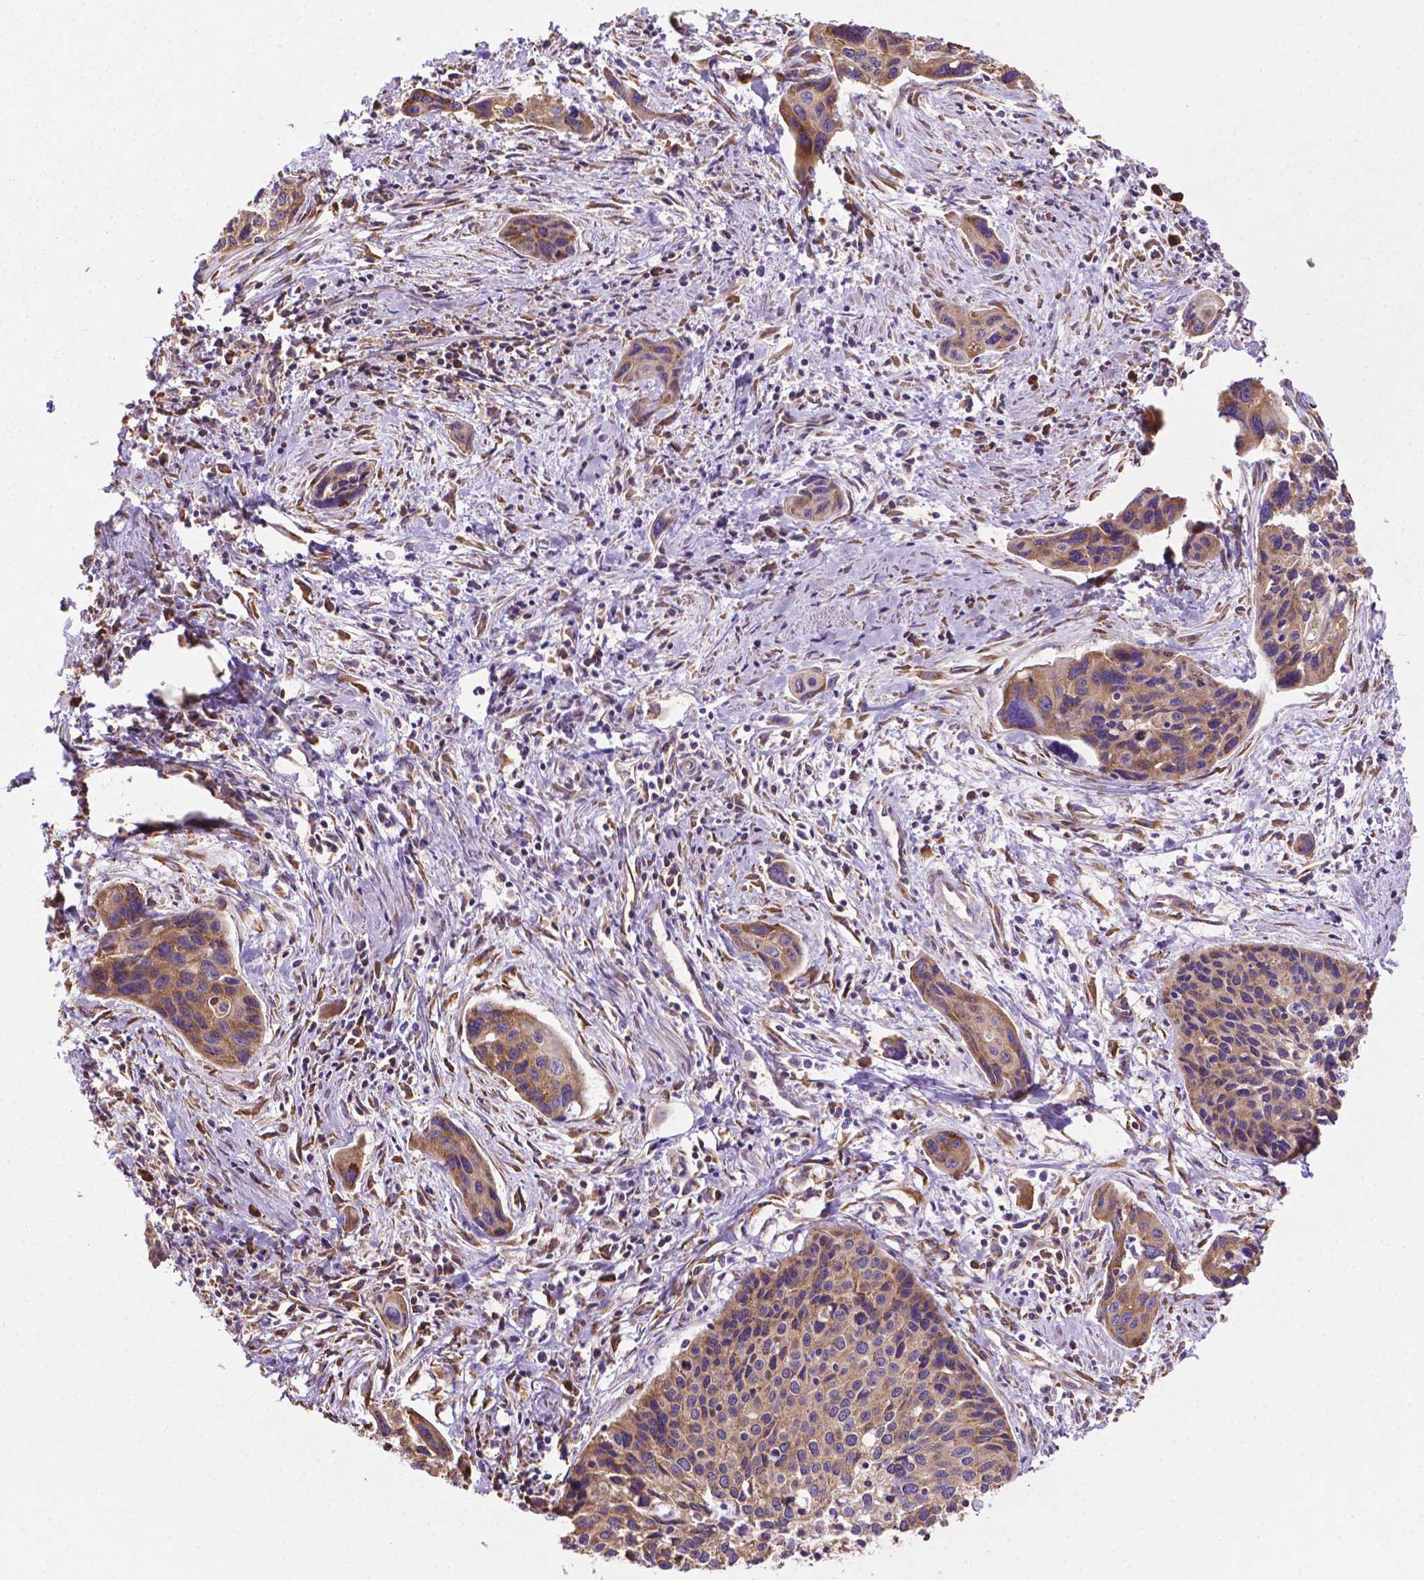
{"staining": {"intensity": "weak", "quantity": ">75%", "location": "cytoplasmic/membranous"}, "tissue": "cervical cancer", "cell_type": "Tumor cells", "image_type": "cancer", "snomed": [{"axis": "morphology", "description": "Squamous cell carcinoma, NOS"}, {"axis": "topography", "description": "Cervix"}], "caption": "Tumor cells display low levels of weak cytoplasmic/membranous expression in approximately >75% of cells in human cervical cancer (squamous cell carcinoma).", "gene": "RPL29", "patient": {"sex": "female", "age": 31}}